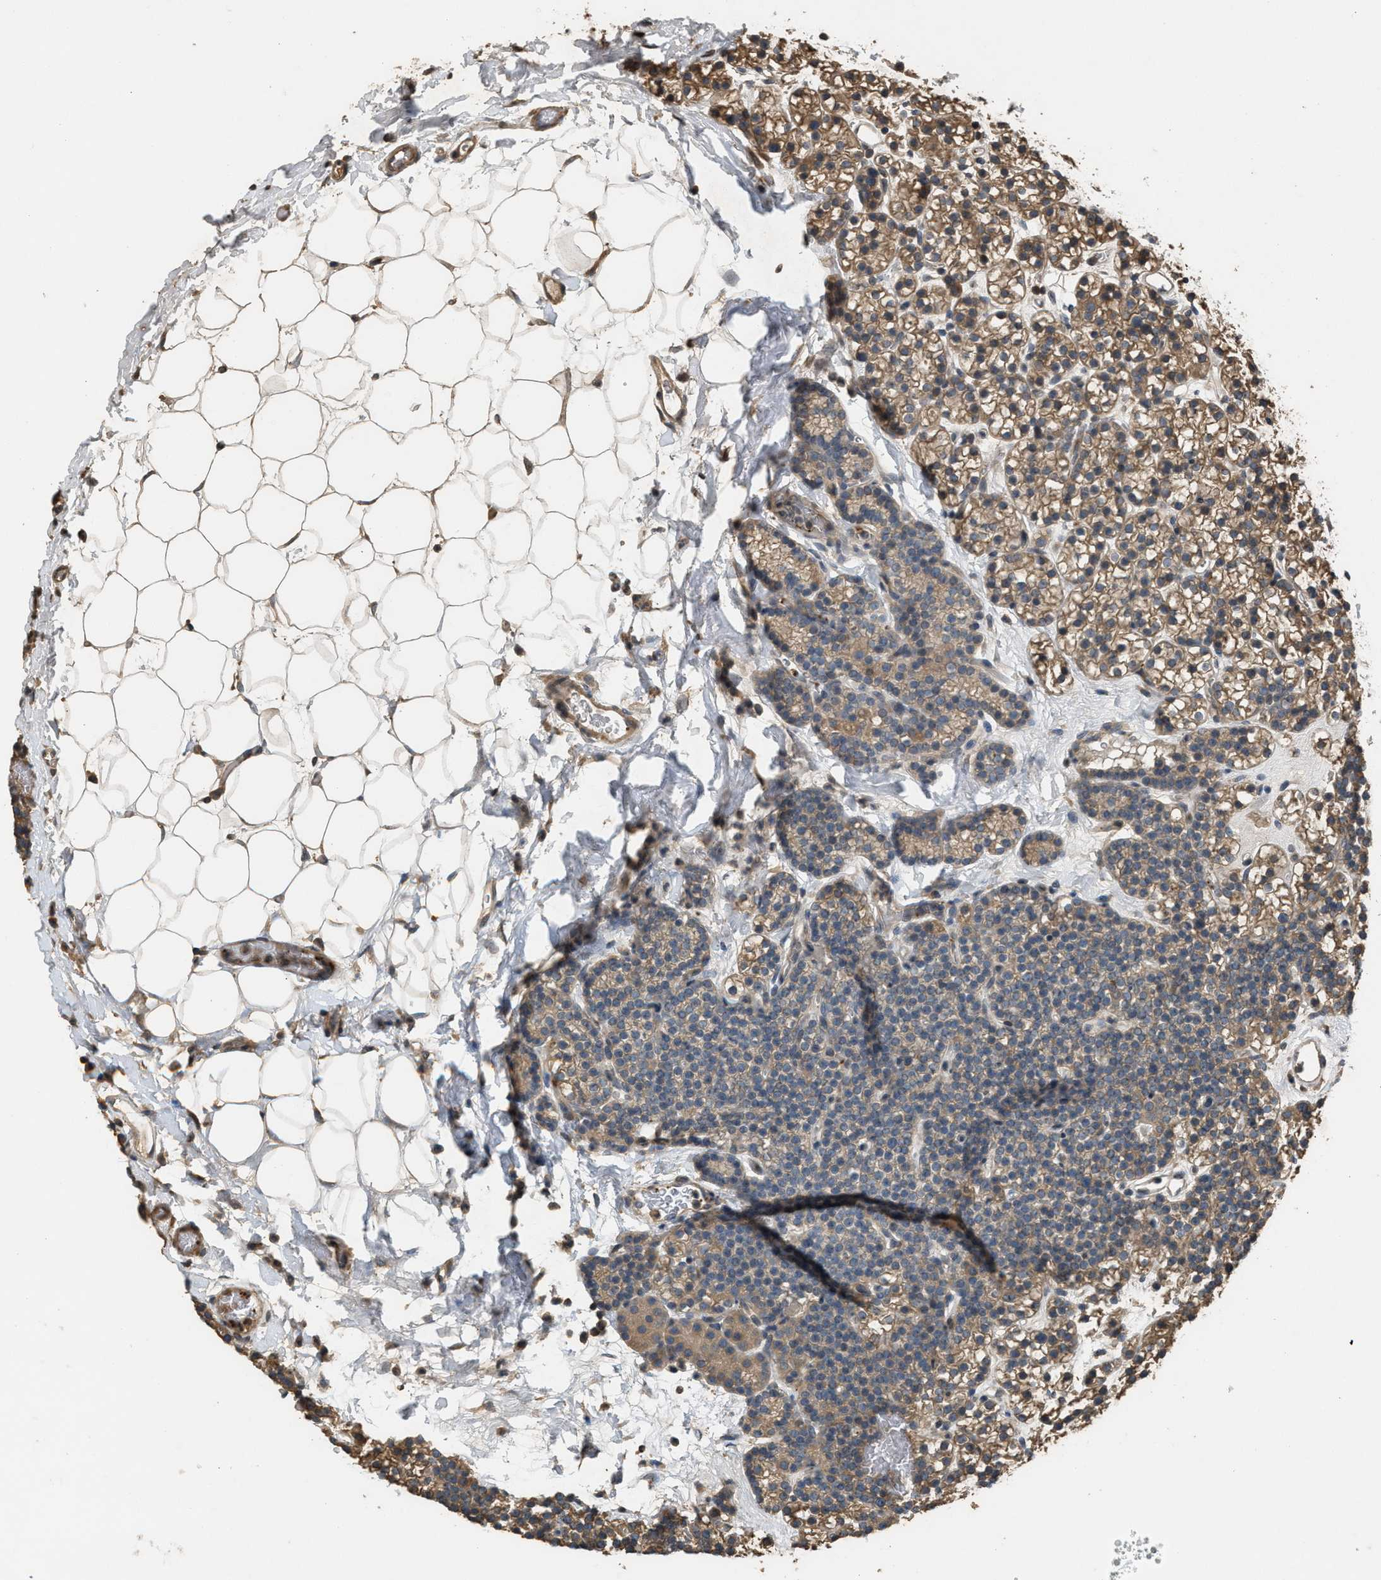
{"staining": {"intensity": "moderate", "quantity": "25%-75%", "location": "cytoplasmic/membranous"}, "tissue": "parathyroid gland", "cell_type": "Glandular cells", "image_type": "normal", "snomed": [{"axis": "morphology", "description": "Normal tissue, NOS"}, {"axis": "morphology", "description": "Adenoma, NOS"}, {"axis": "topography", "description": "Parathyroid gland"}], "caption": "IHC of benign human parathyroid gland demonstrates medium levels of moderate cytoplasmic/membranous expression in about 25%-75% of glandular cells. The protein is stained brown, and the nuclei are stained in blue (DAB (3,3'-diaminobenzidine) IHC with brightfield microscopy, high magnification).", "gene": "ARHGDIA", "patient": {"sex": "female", "age": 54}}